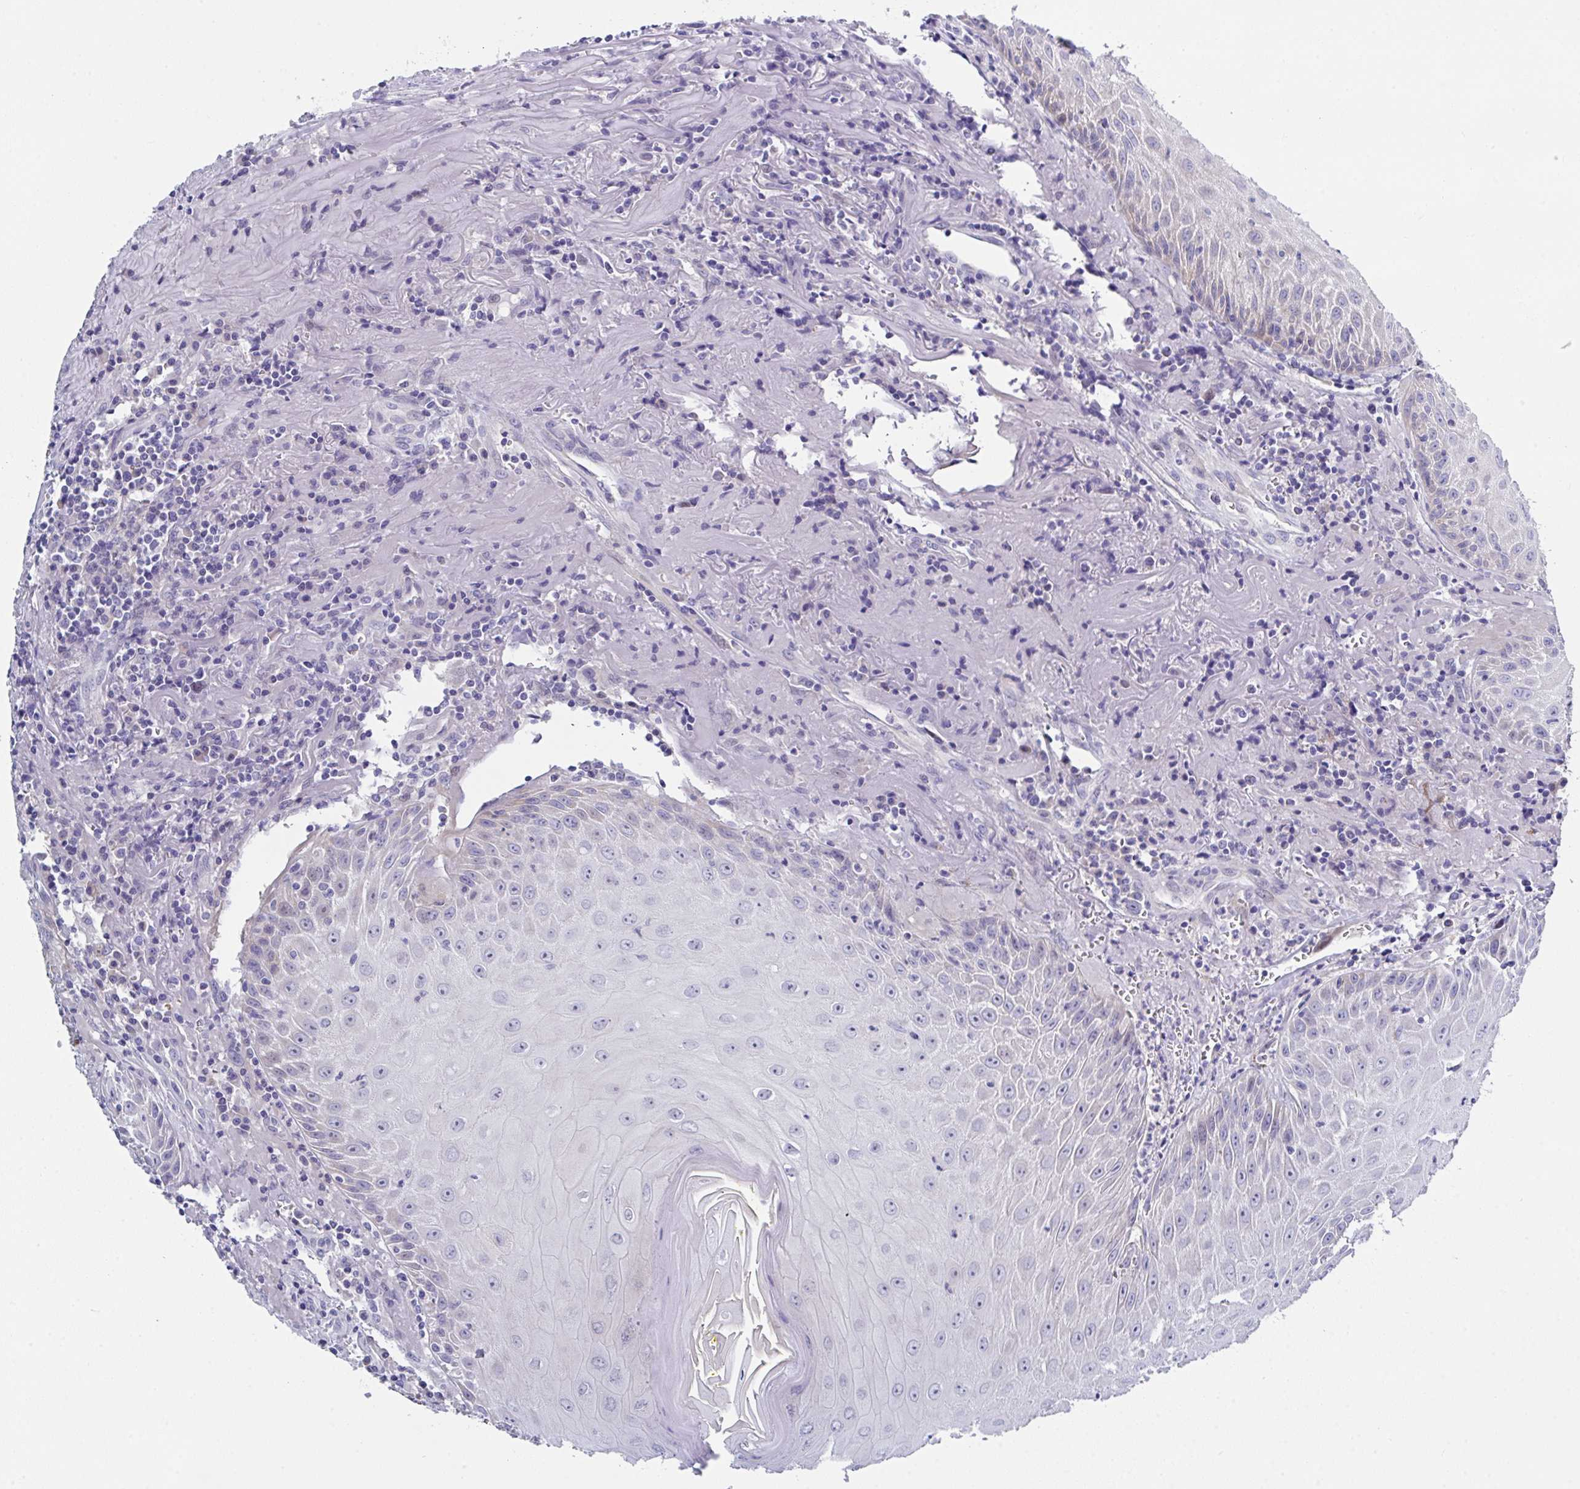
{"staining": {"intensity": "weak", "quantity": "<25%", "location": "cytoplasmic/membranous"}, "tissue": "head and neck cancer", "cell_type": "Tumor cells", "image_type": "cancer", "snomed": [{"axis": "morphology", "description": "Normal tissue, NOS"}, {"axis": "morphology", "description": "Squamous cell carcinoma, NOS"}, {"axis": "topography", "description": "Oral tissue"}, {"axis": "topography", "description": "Head-Neck"}], "caption": "Head and neck cancer stained for a protein using immunohistochemistry shows no positivity tumor cells.", "gene": "FBXO47", "patient": {"sex": "female", "age": 70}}